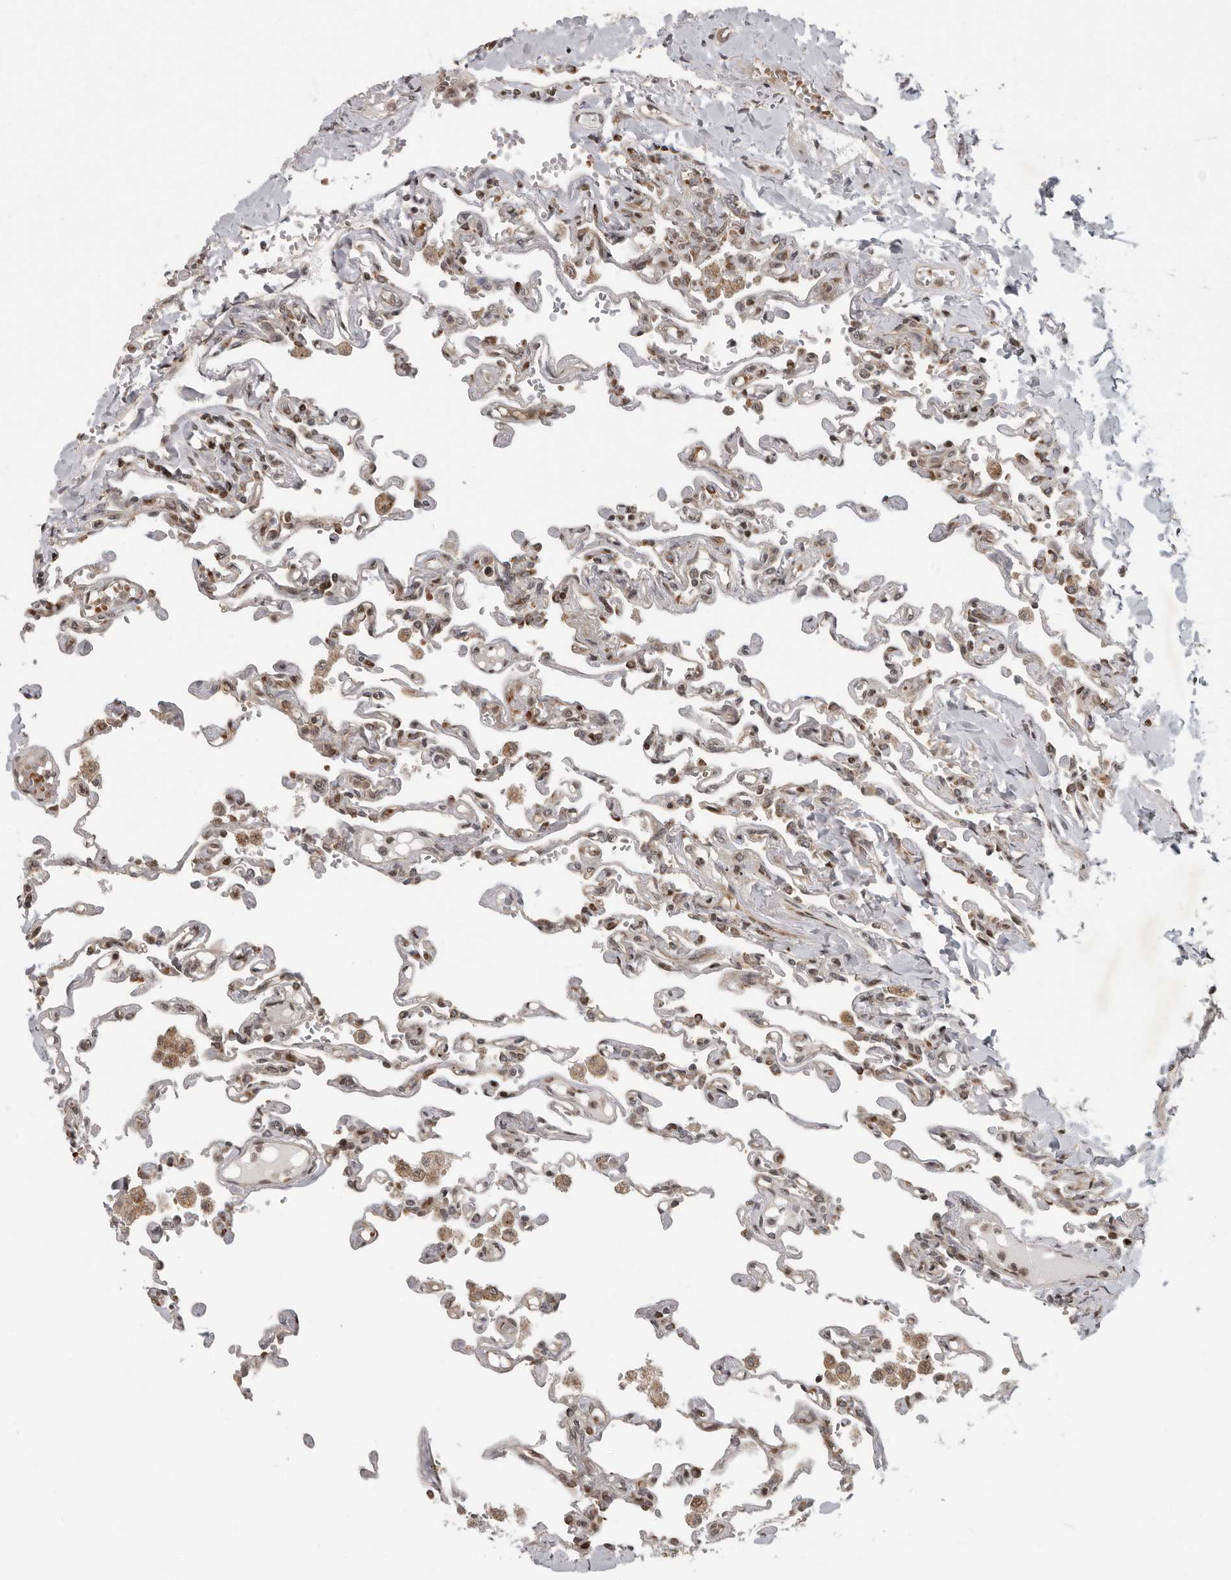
{"staining": {"intensity": "weak", "quantity": "25%-75%", "location": "cytoplasmic/membranous,nuclear"}, "tissue": "lung", "cell_type": "Alveolar cells", "image_type": "normal", "snomed": [{"axis": "morphology", "description": "Normal tissue, NOS"}, {"axis": "topography", "description": "Lung"}], "caption": "Approximately 25%-75% of alveolar cells in benign human lung demonstrate weak cytoplasmic/membranous,nuclear protein positivity as visualized by brown immunohistochemical staining.", "gene": "RABIF", "patient": {"sex": "male", "age": 21}}